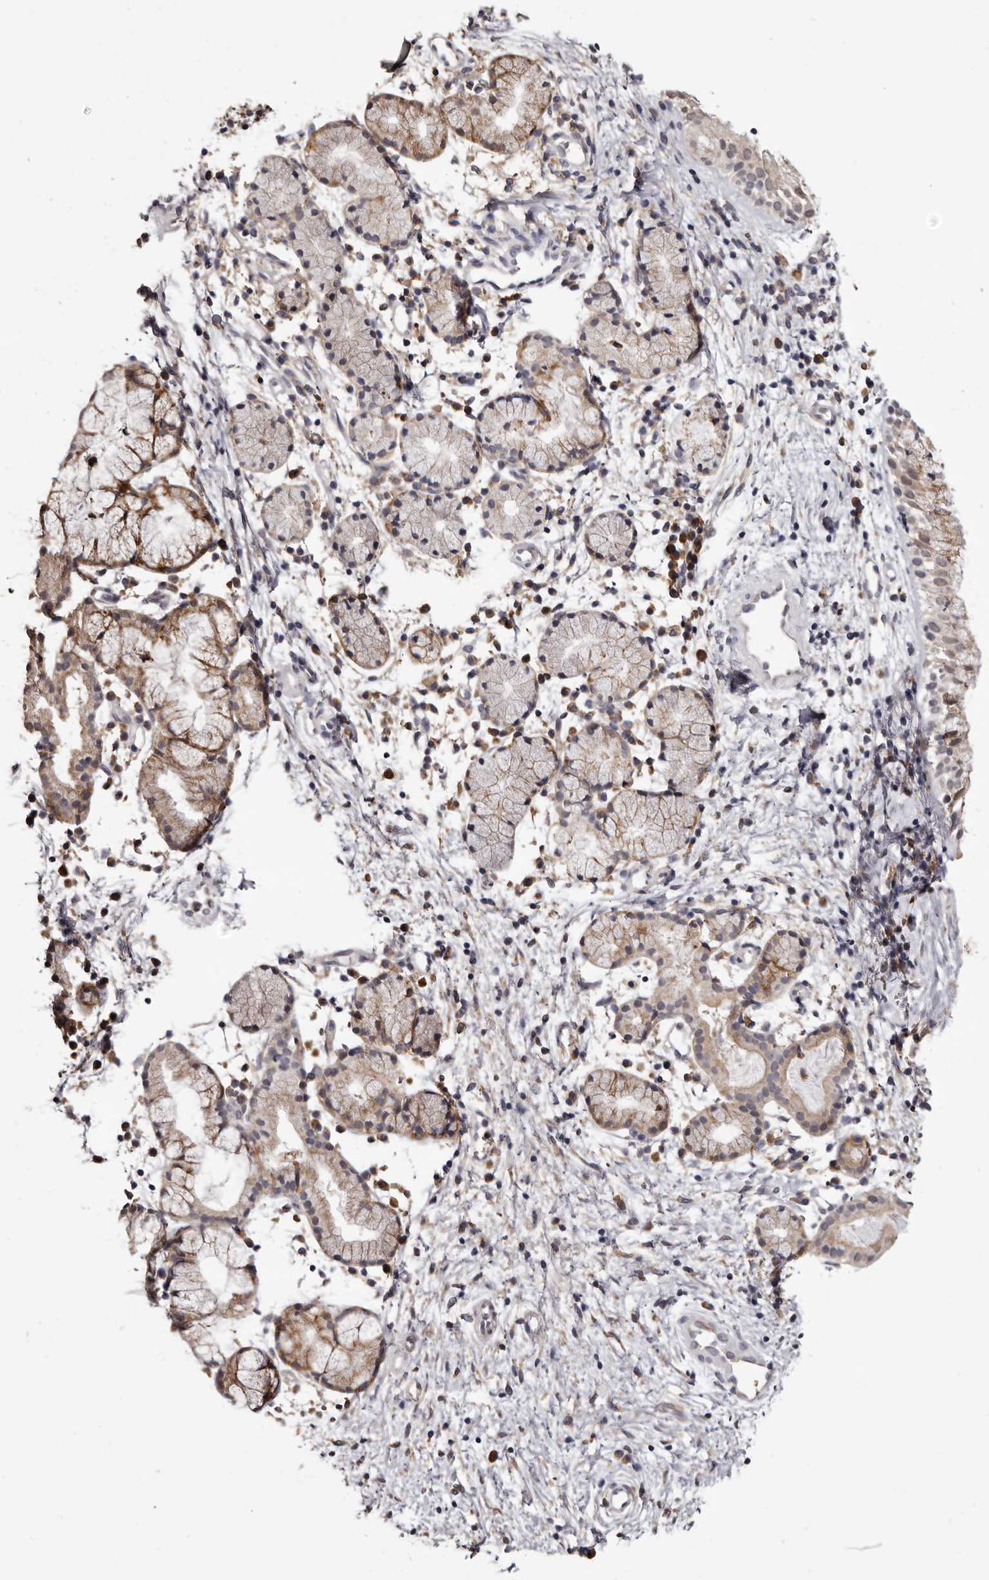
{"staining": {"intensity": "weak", "quantity": ">75%", "location": "cytoplasmic/membranous"}, "tissue": "nasopharynx", "cell_type": "Respiratory epithelial cells", "image_type": "normal", "snomed": [{"axis": "morphology", "description": "Normal tissue, NOS"}, {"axis": "topography", "description": "Nasopharynx"}], "caption": "Nasopharynx was stained to show a protein in brown. There is low levels of weak cytoplasmic/membranous staining in approximately >75% of respiratory epithelial cells. Immunohistochemistry (ihc) stains the protein of interest in brown and the nuclei are stained blue.", "gene": "PIGX", "patient": {"sex": "male", "age": 21}}